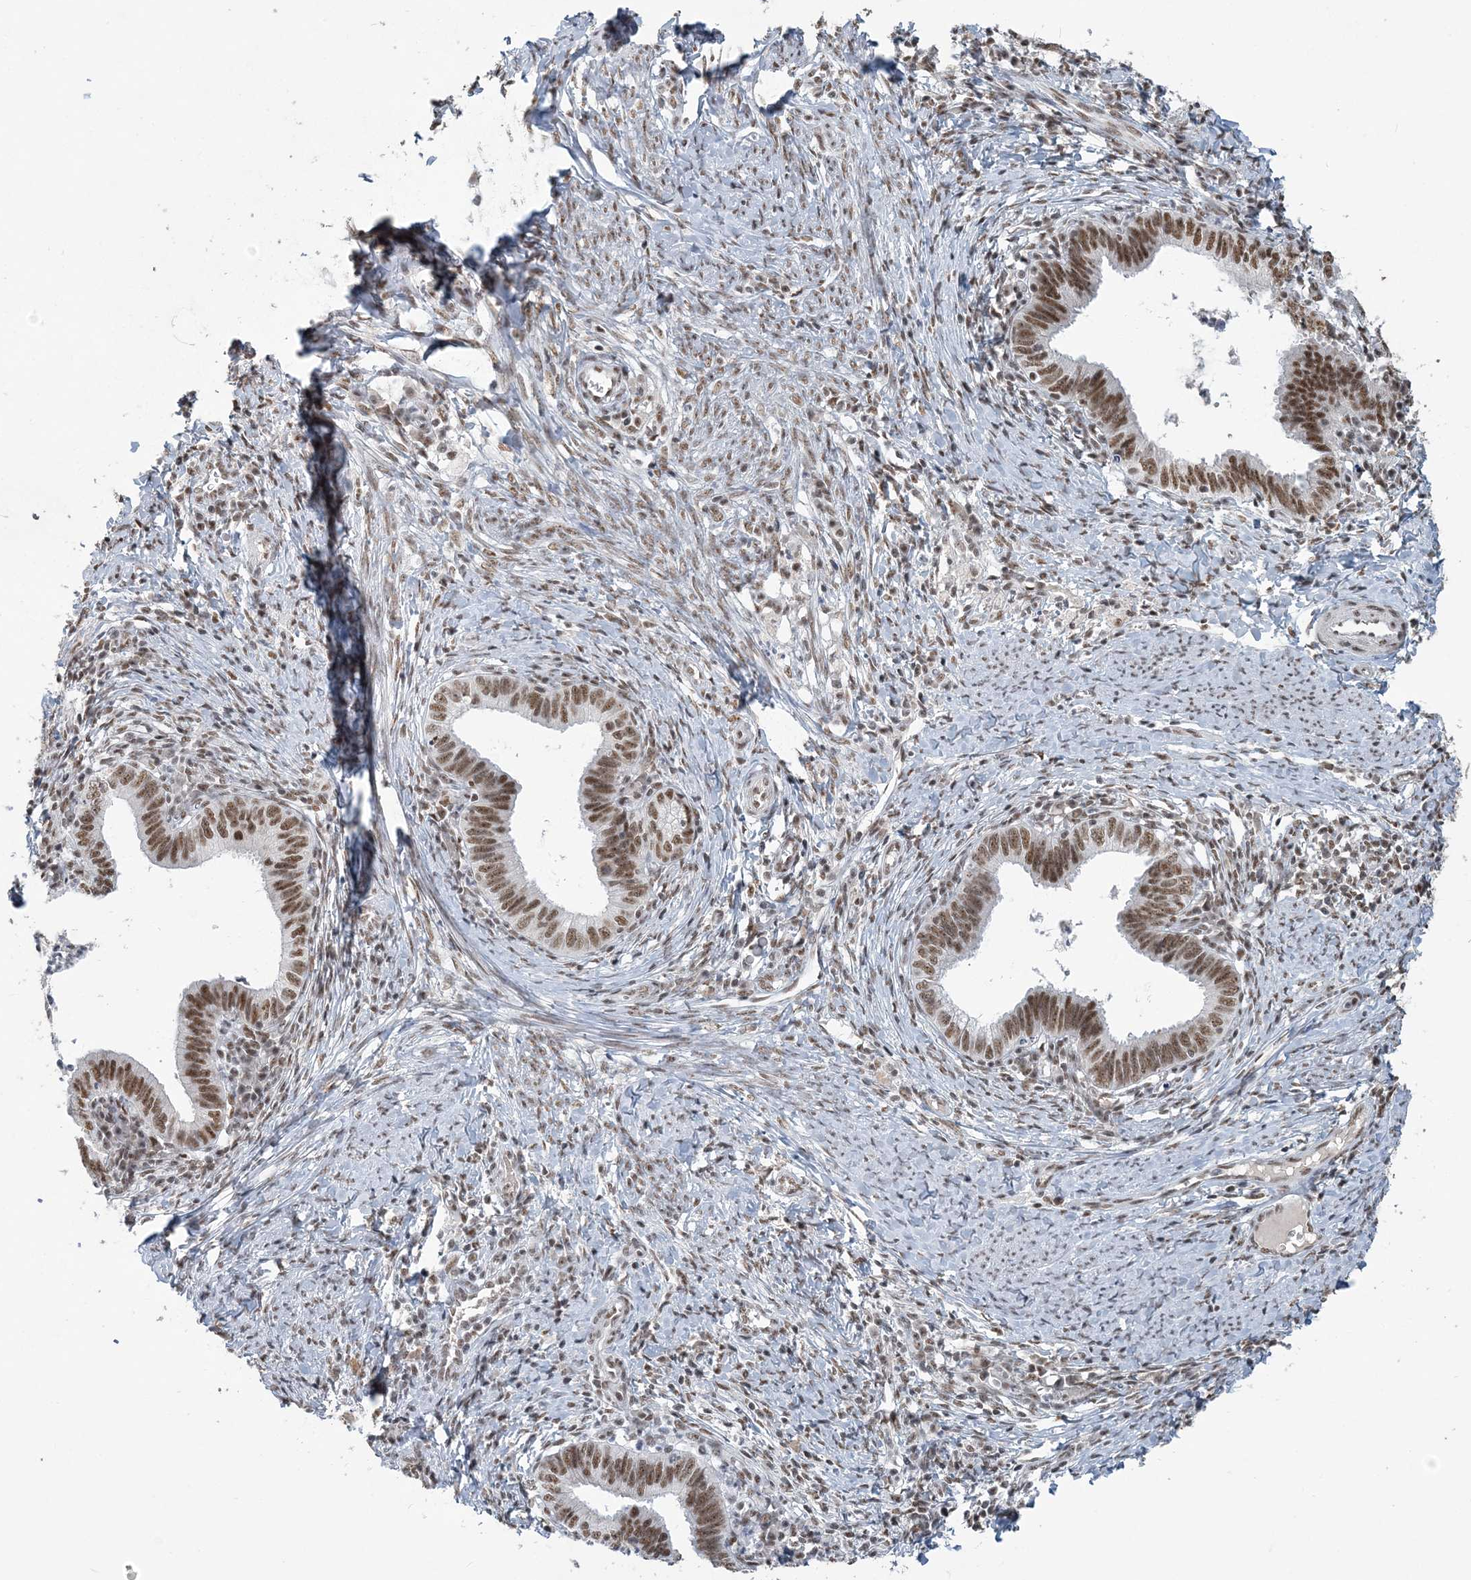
{"staining": {"intensity": "moderate", "quantity": ">75%", "location": "nuclear"}, "tissue": "cervical cancer", "cell_type": "Tumor cells", "image_type": "cancer", "snomed": [{"axis": "morphology", "description": "Adenocarcinoma, NOS"}, {"axis": "topography", "description": "Cervix"}], "caption": "Cervical adenocarcinoma tissue shows moderate nuclear expression in about >75% of tumor cells, visualized by immunohistochemistry.", "gene": "PLRG1", "patient": {"sex": "female", "age": 36}}